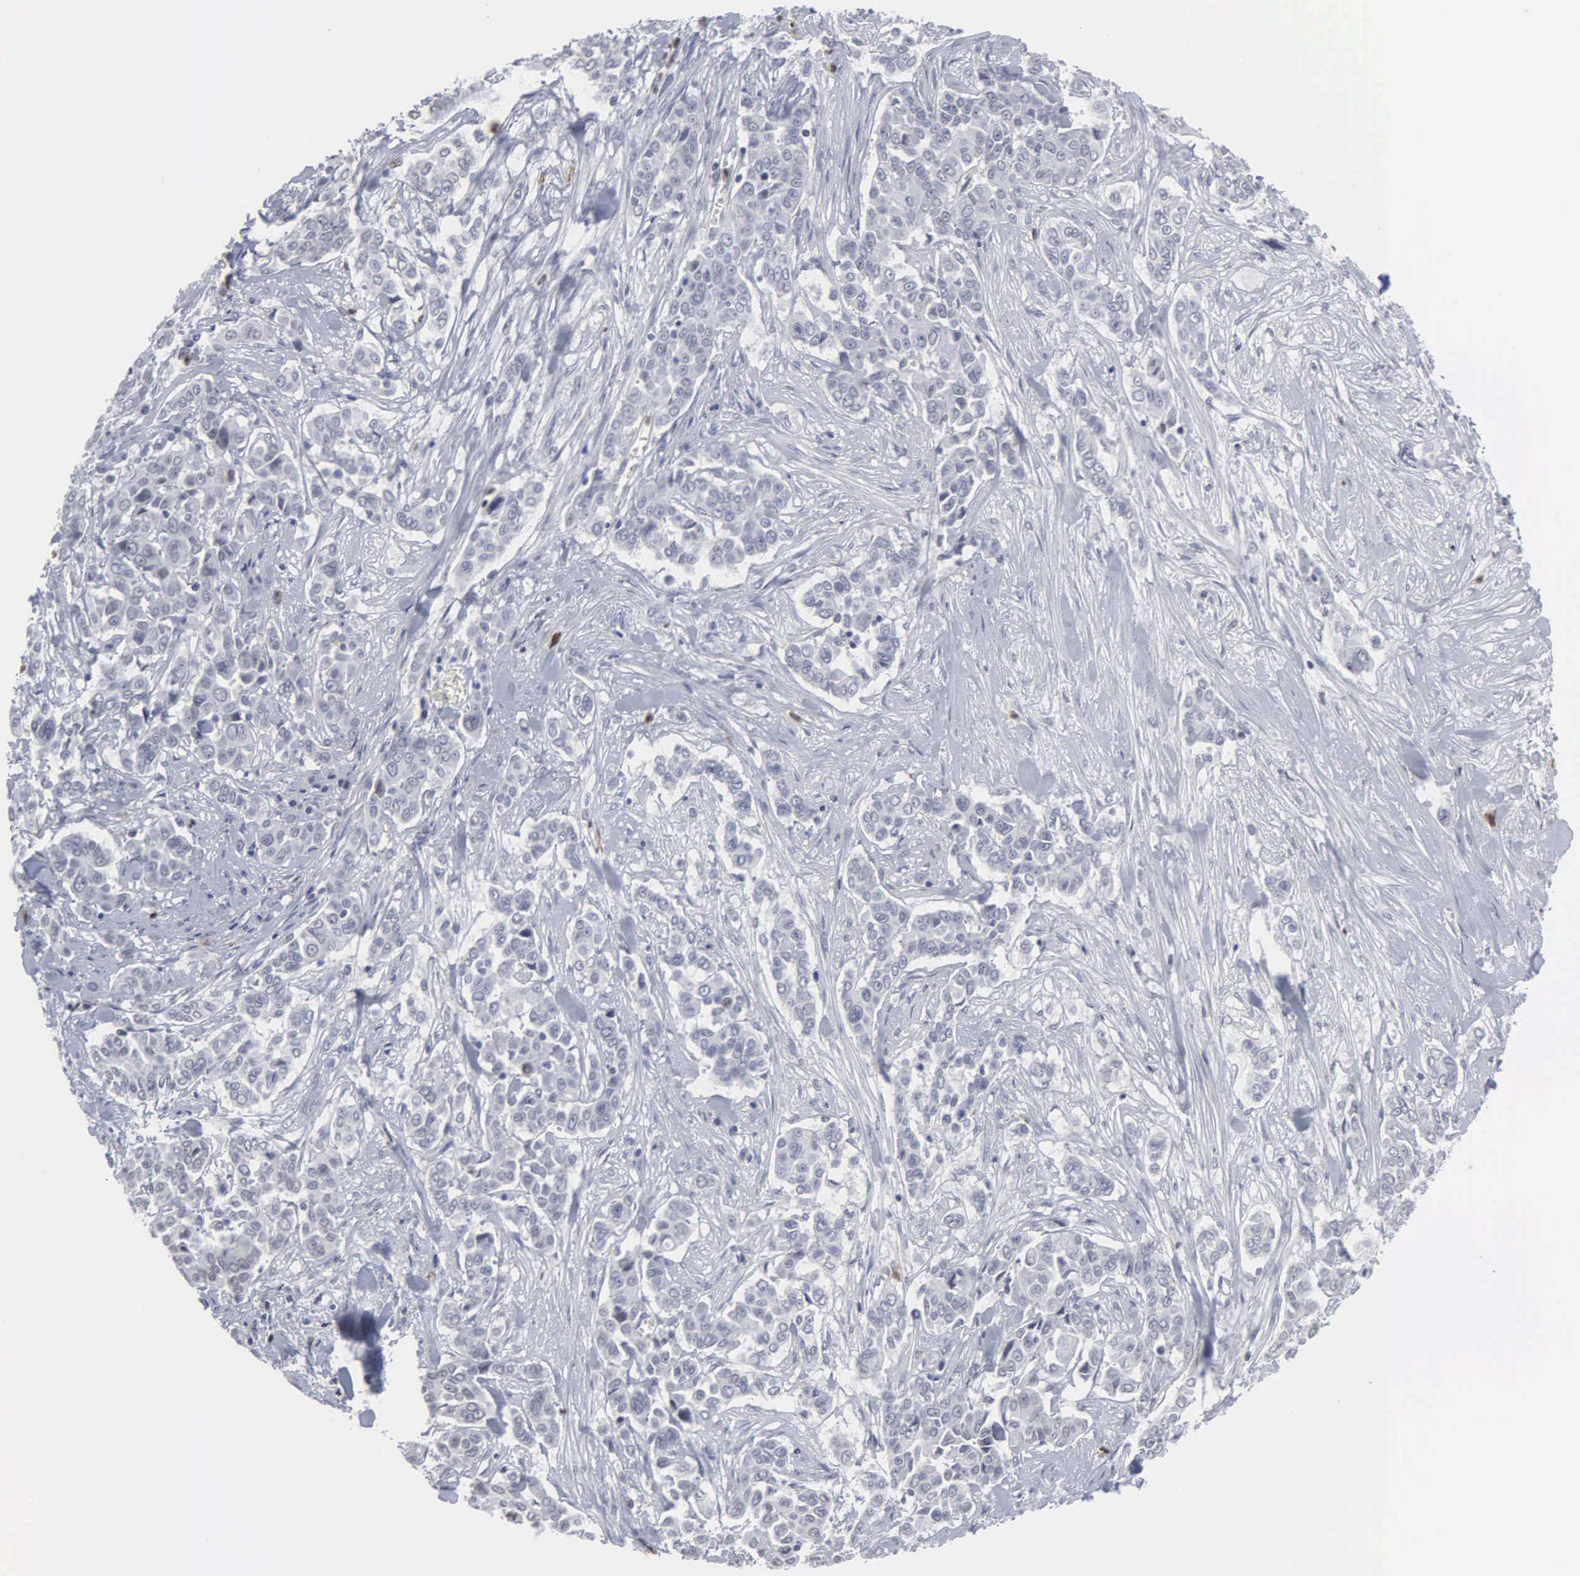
{"staining": {"intensity": "negative", "quantity": "none", "location": "none"}, "tissue": "pancreatic cancer", "cell_type": "Tumor cells", "image_type": "cancer", "snomed": [{"axis": "morphology", "description": "Adenocarcinoma, NOS"}, {"axis": "topography", "description": "Pancreas"}], "caption": "Tumor cells show no significant protein positivity in pancreatic adenocarcinoma.", "gene": "SPIN3", "patient": {"sex": "female", "age": 52}}